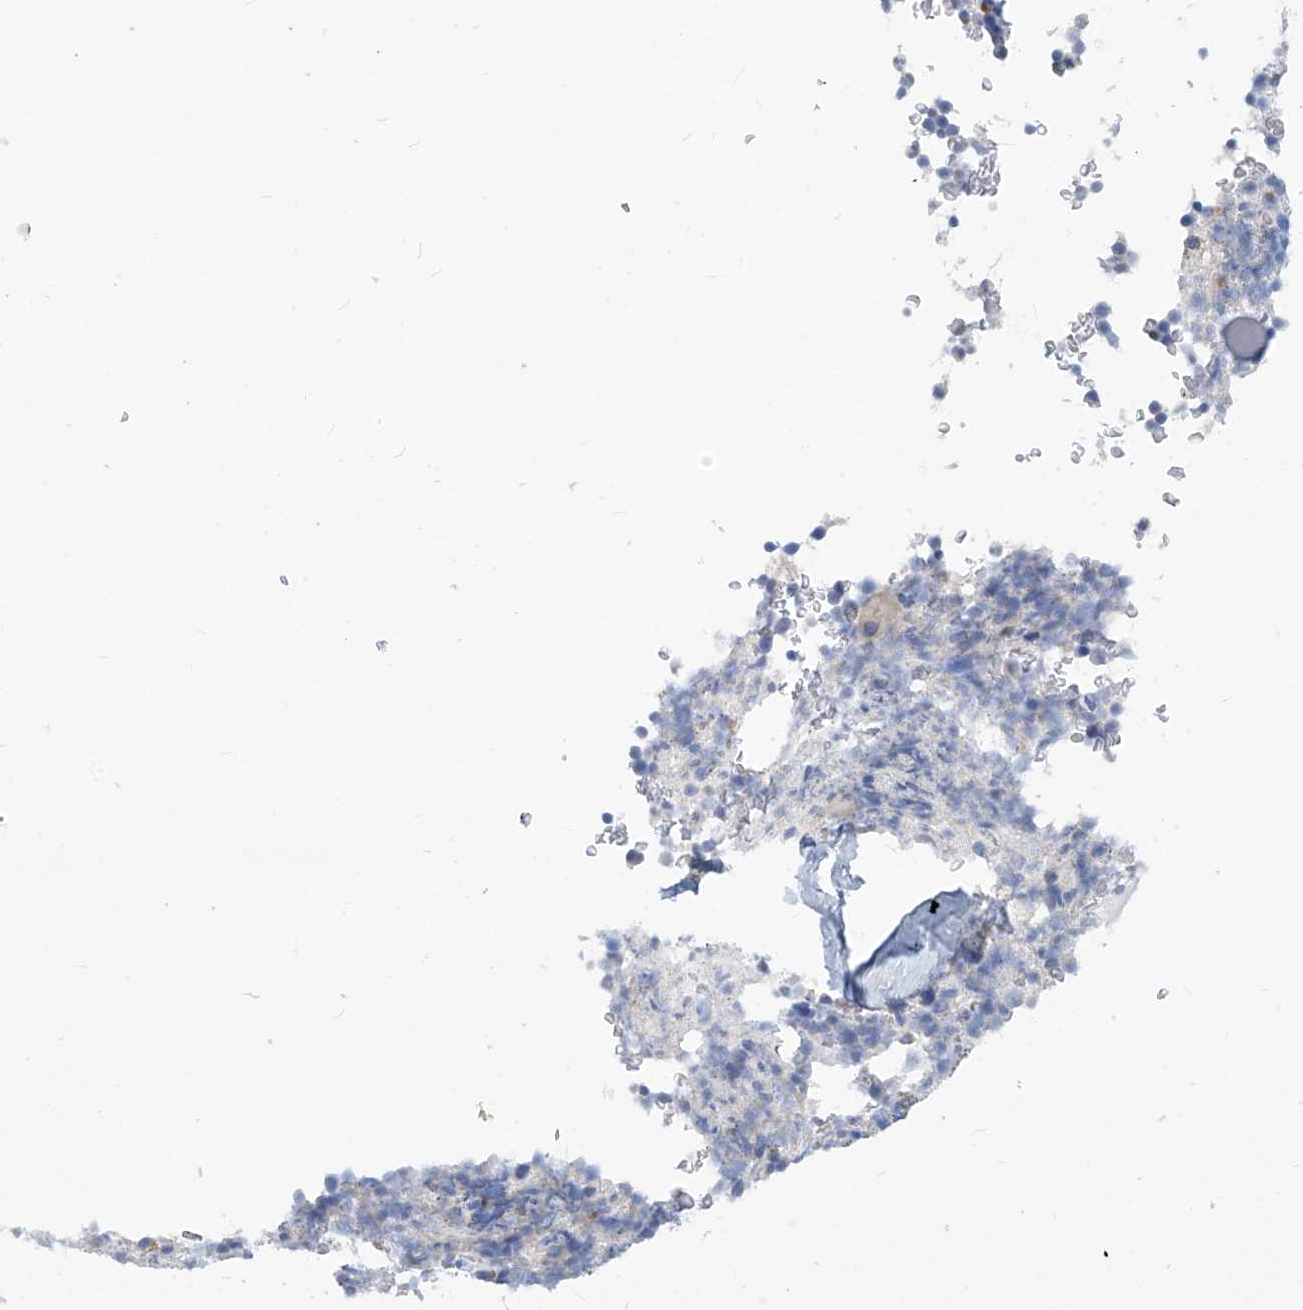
{"staining": {"intensity": "moderate", "quantity": "<25%", "location": "cytoplasmic/membranous"}, "tissue": "bone marrow", "cell_type": "Hematopoietic cells", "image_type": "normal", "snomed": [{"axis": "morphology", "description": "Normal tissue, NOS"}, {"axis": "topography", "description": "Bone marrow"}], "caption": "High-magnification brightfield microscopy of normal bone marrow stained with DAB (brown) and counterstained with hematoxylin (blue). hematopoietic cells exhibit moderate cytoplasmic/membranous expression is appreciated in approximately<25% of cells. The protein is shown in brown color, while the nuclei are stained blue.", "gene": "ZNF404", "patient": {"sex": "male", "age": 58}}